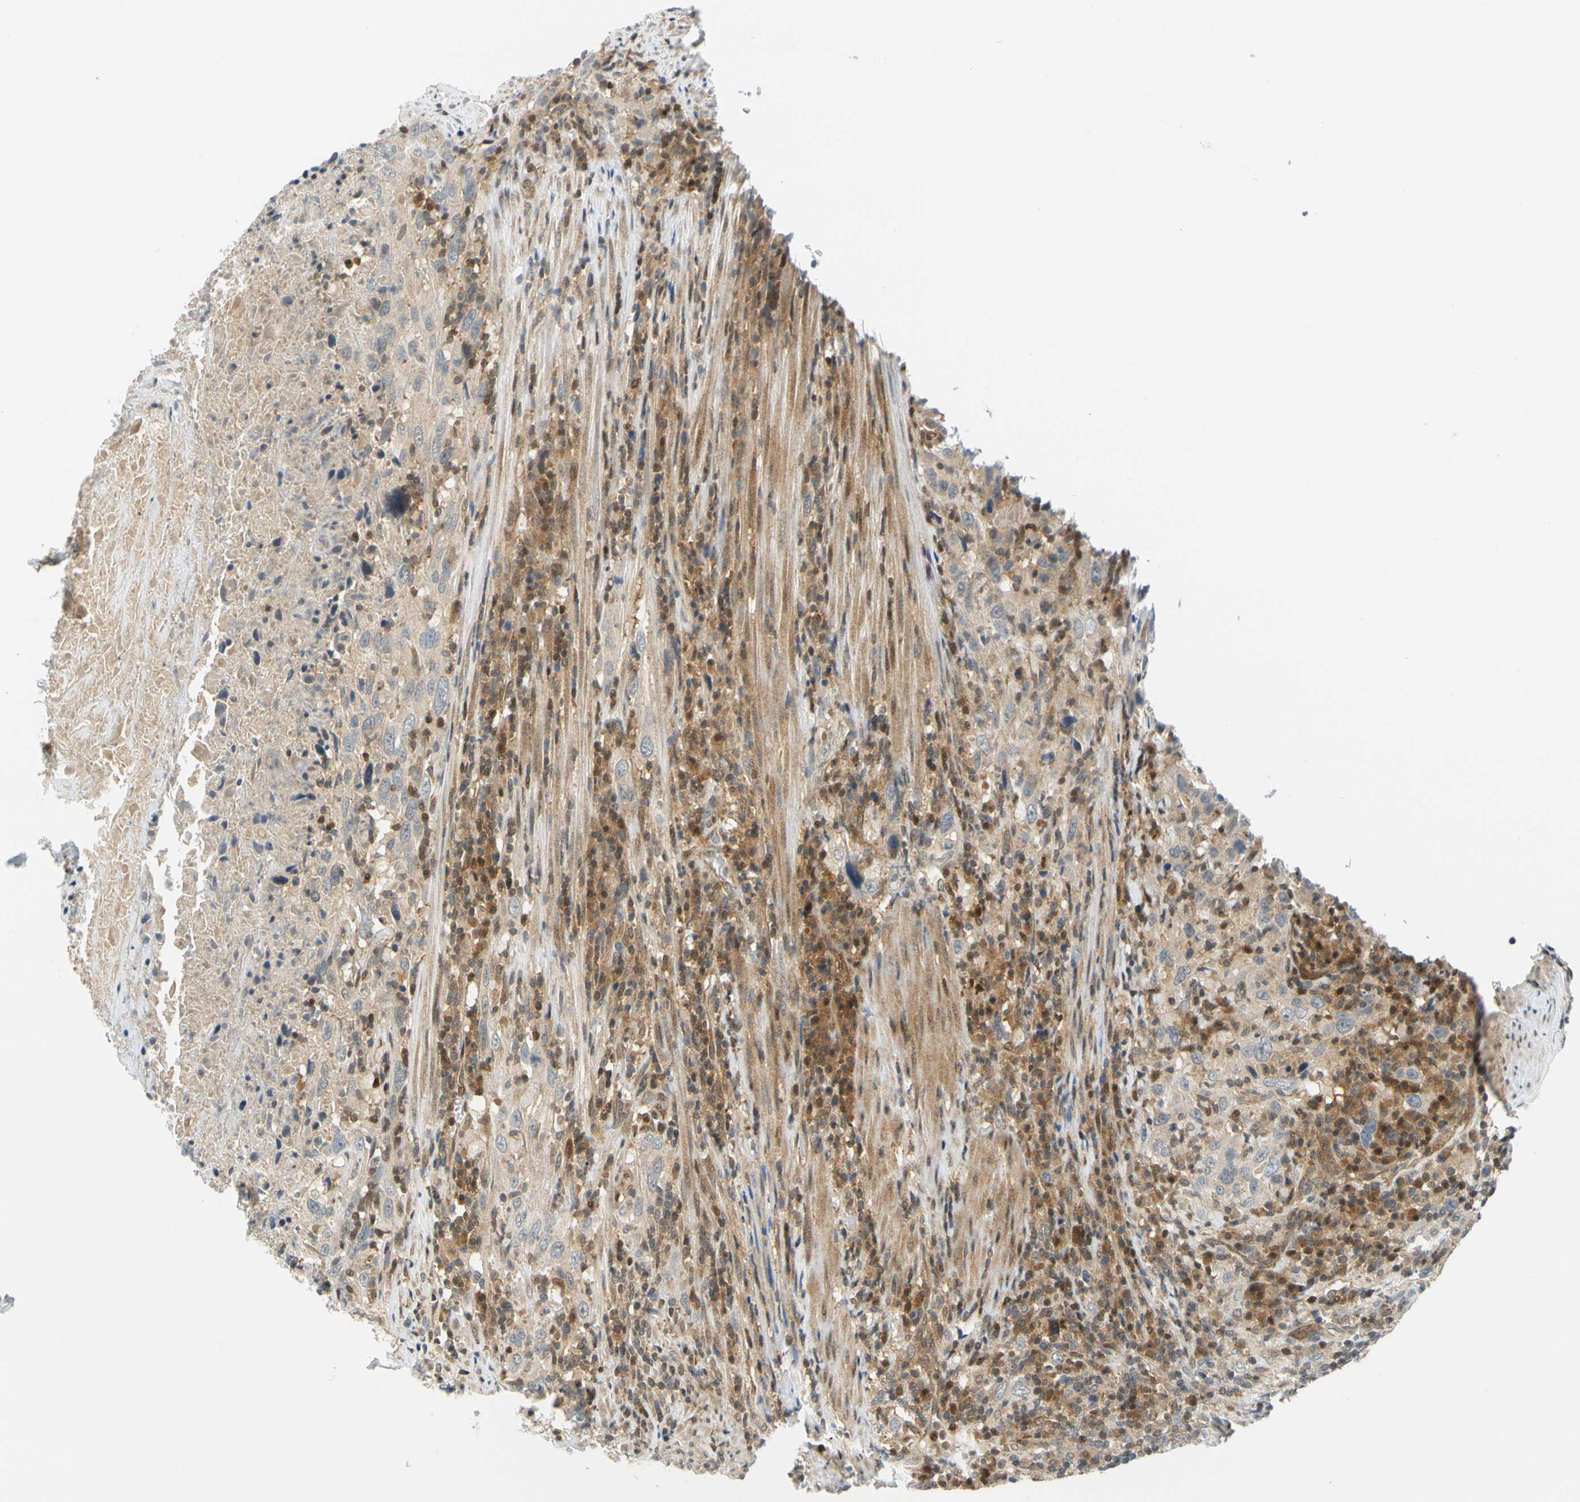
{"staining": {"intensity": "weak", "quantity": ">75%", "location": "cytoplasmic/membranous"}, "tissue": "urothelial cancer", "cell_type": "Tumor cells", "image_type": "cancer", "snomed": [{"axis": "morphology", "description": "Urothelial carcinoma, High grade"}, {"axis": "topography", "description": "Urinary bladder"}], "caption": "DAB immunohistochemical staining of human high-grade urothelial carcinoma reveals weak cytoplasmic/membranous protein expression in about >75% of tumor cells.", "gene": "MAPK9", "patient": {"sex": "male", "age": 61}}